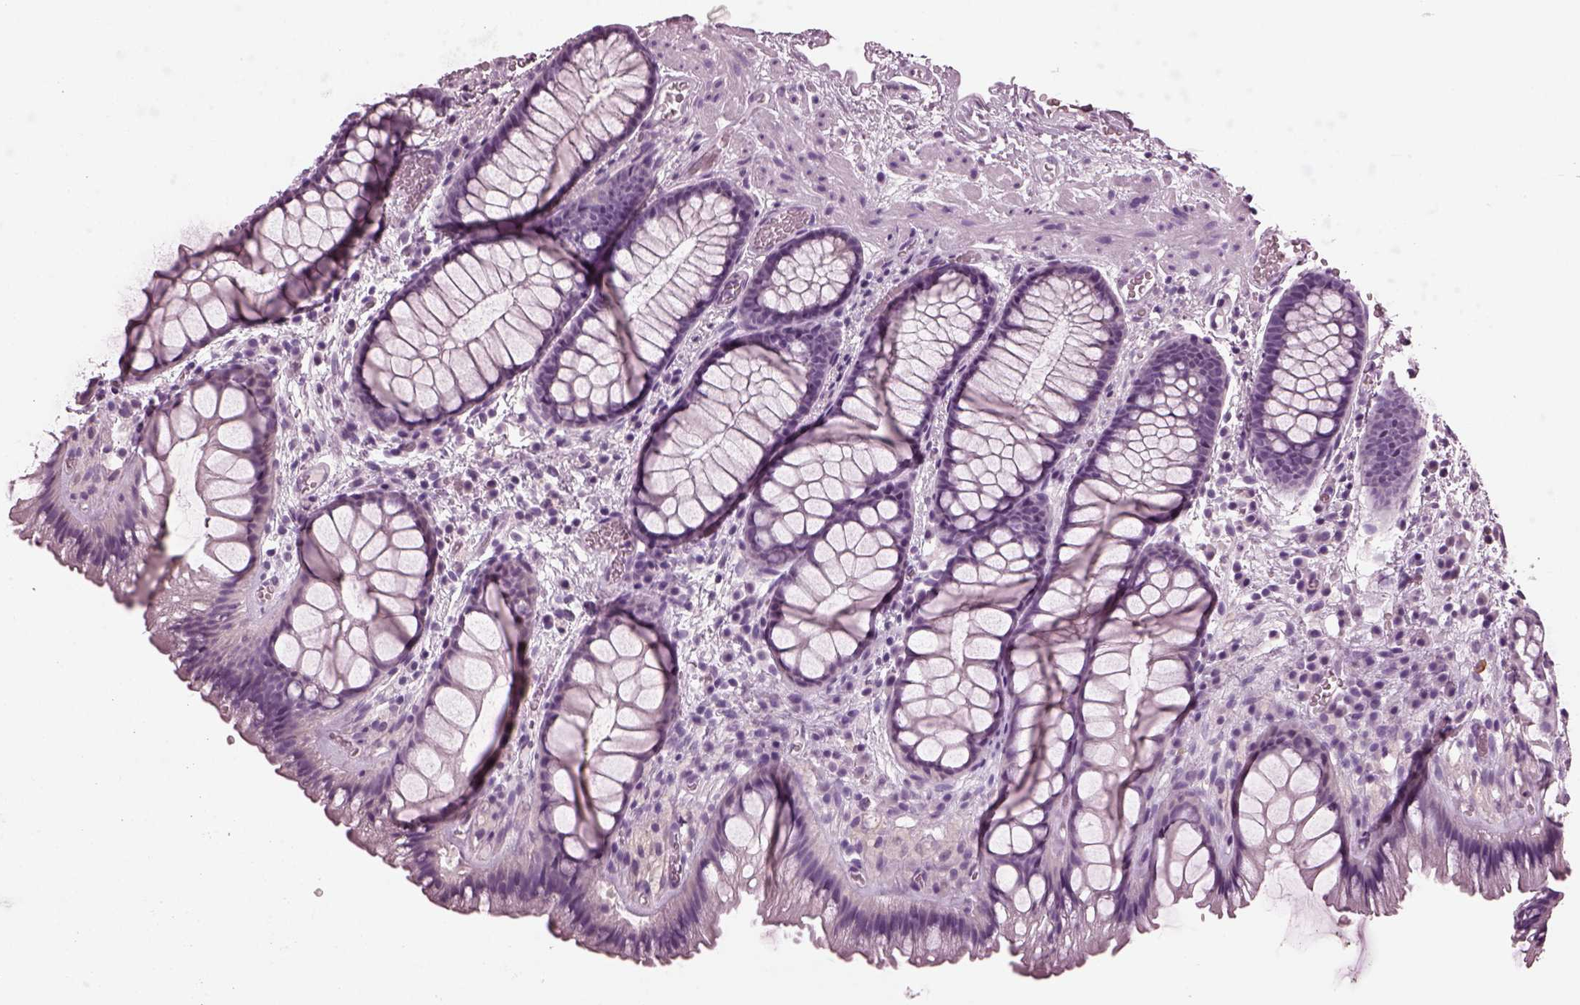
{"staining": {"intensity": "negative", "quantity": "none", "location": "none"}, "tissue": "rectum", "cell_type": "Glandular cells", "image_type": "normal", "snomed": [{"axis": "morphology", "description": "Normal tissue, NOS"}, {"axis": "topography", "description": "Rectum"}], "caption": "IHC photomicrograph of normal rectum: rectum stained with DAB exhibits no significant protein expression in glandular cells. (Stains: DAB (3,3'-diaminobenzidine) immunohistochemistry with hematoxylin counter stain, Microscopy: brightfield microscopy at high magnification).", "gene": "SLC6A17", "patient": {"sex": "female", "age": 62}}